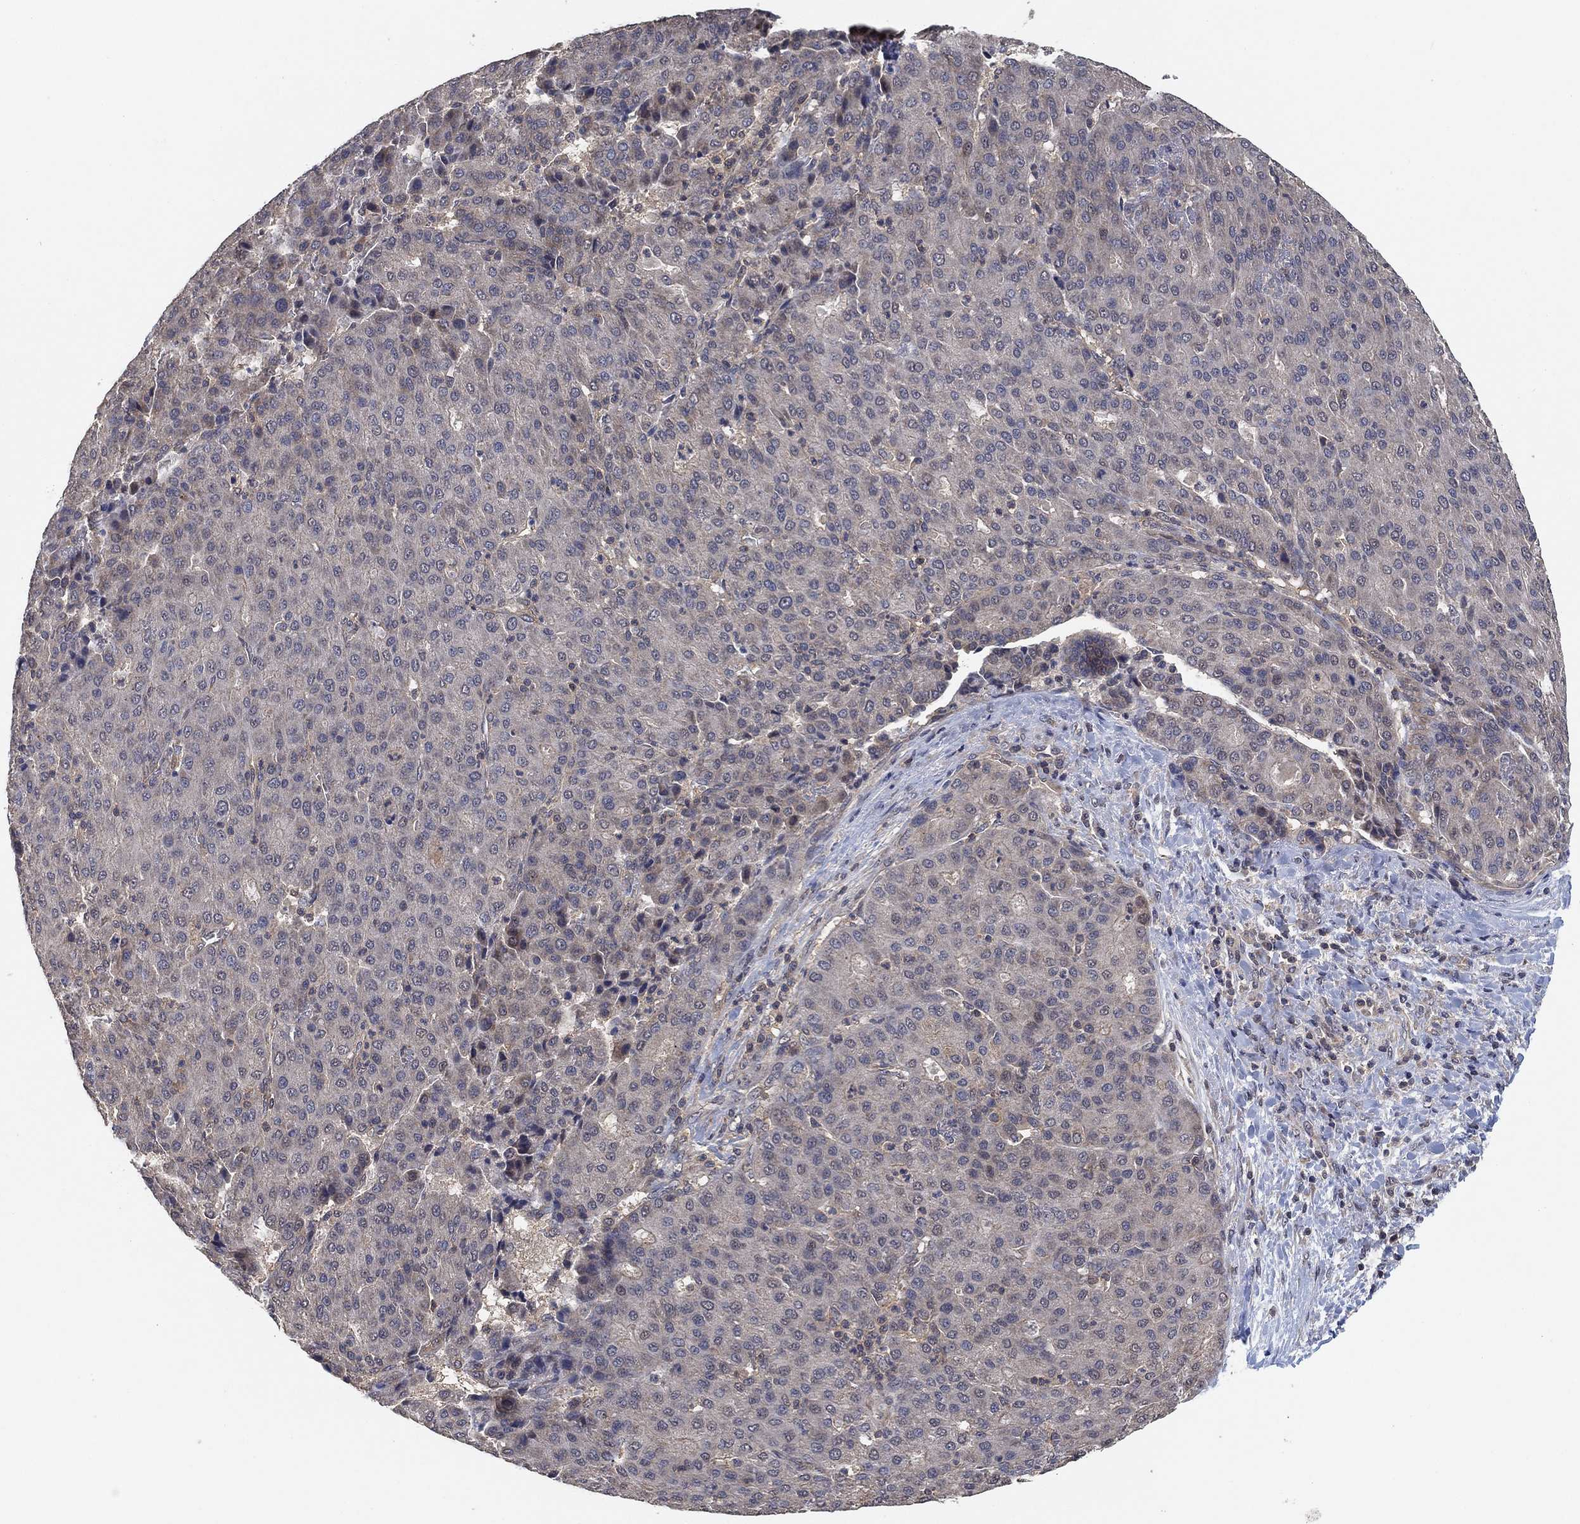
{"staining": {"intensity": "negative", "quantity": "none", "location": "none"}, "tissue": "liver cancer", "cell_type": "Tumor cells", "image_type": "cancer", "snomed": [{"axis": "morphology", "description": "Carcinoma, Hepatocellular, NOS"}, {"axis": "topography", "description": "Liver"}], "caption": "Immunohistochemistry of human liver cancer shows no expression in tumor cells. (Brightfield microscopy of DAB (3,3'-diaminobenzidine) immunohistochemistry at high magnification).", "gene": "CCDC43", "patient": {"sex": "male", "age": 65}}